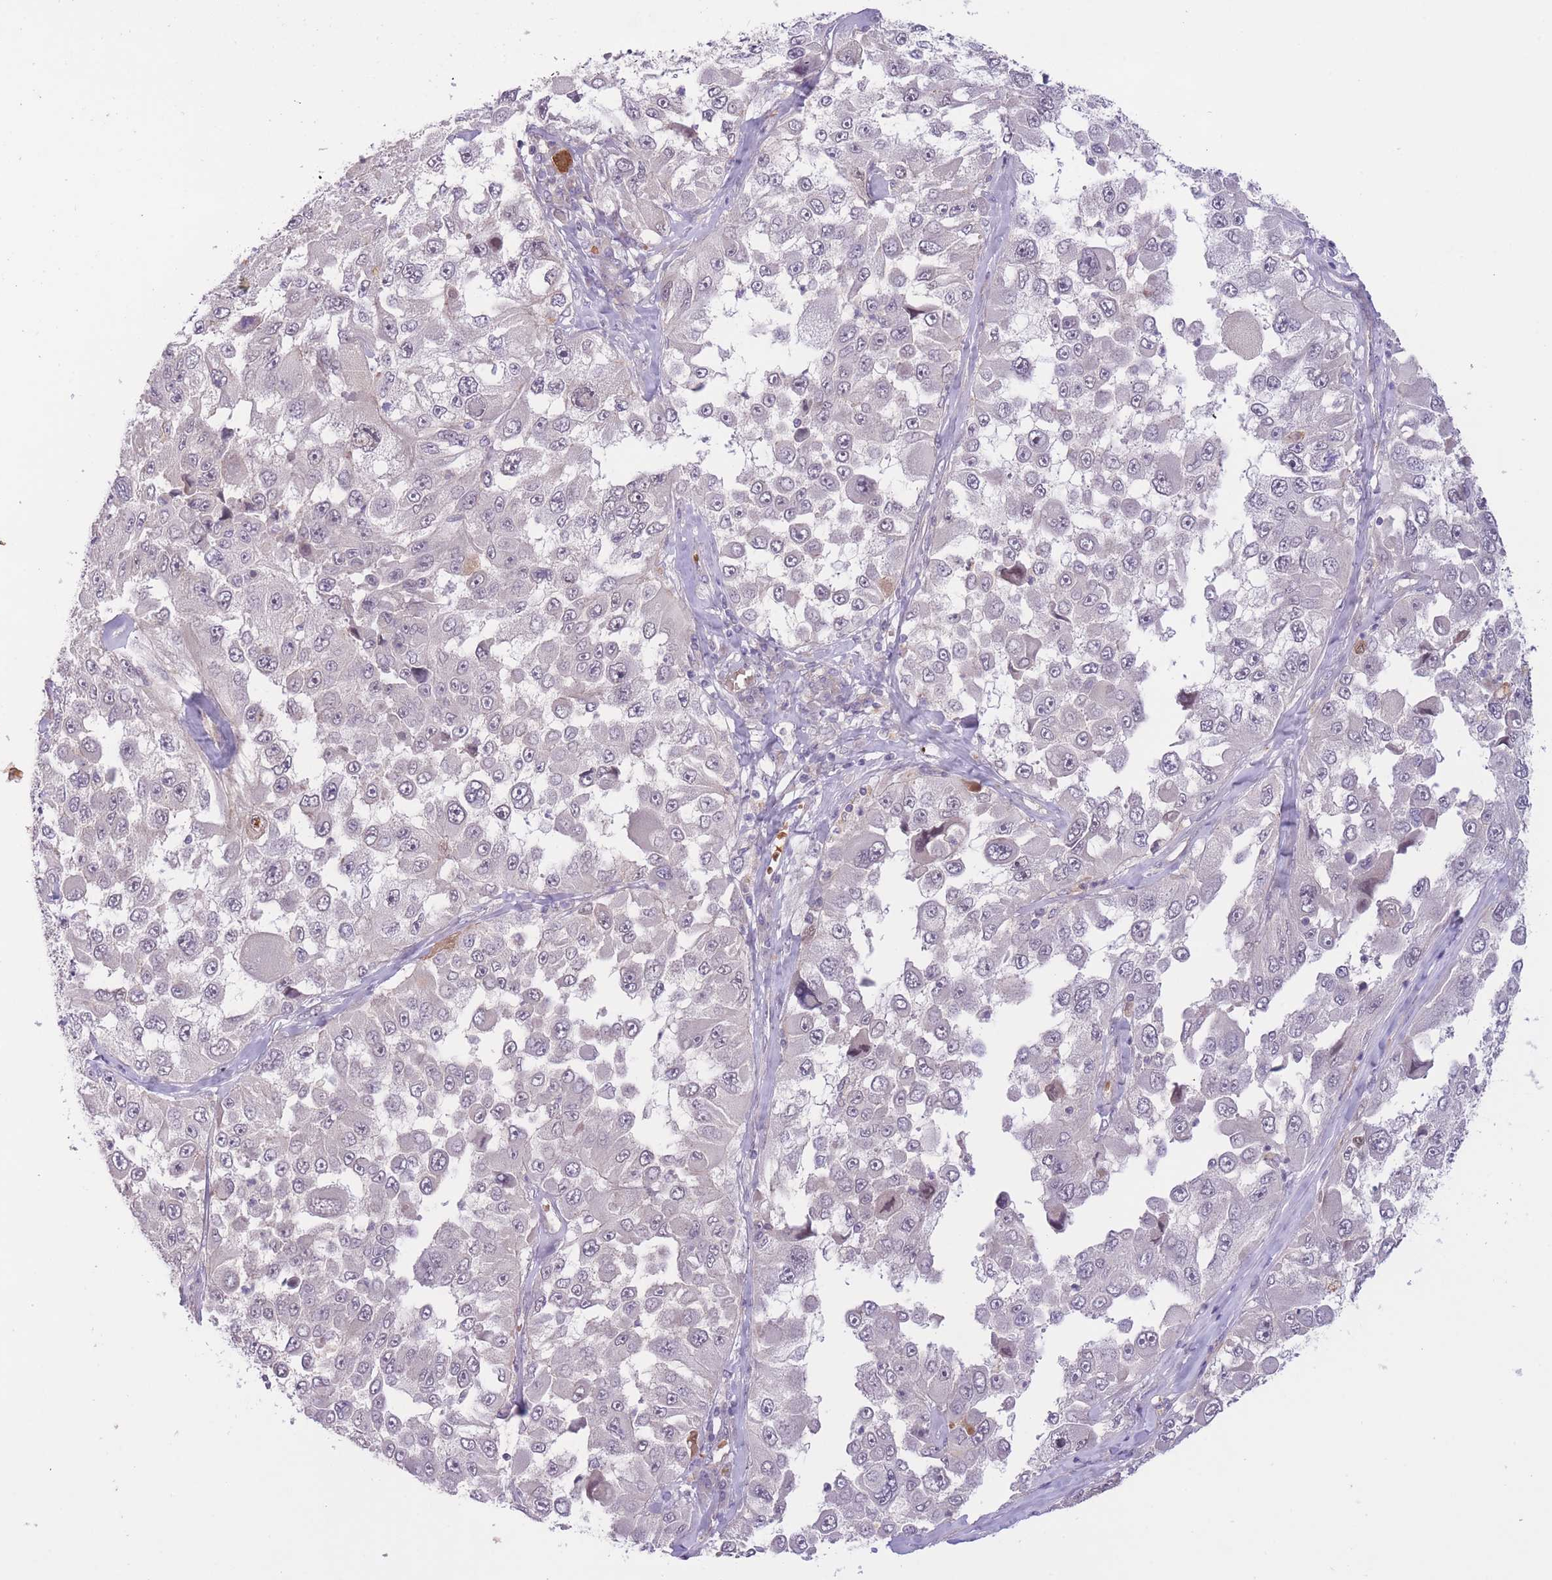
{"staining": {"intensity": "negative", "quantity": "none", "location": "none"}, "tissue": "melanoma", "cell_type": "Tumor cells", "image_type": "cancer", "snomed": [{"axis": "morphology", "description": "Malignant melanoma, Metastatic site"}, {"axis": "topography", "description": "Lymph node"}], "caption": "Tumor cells show no significant protein expression in malignant melanoma (metastatic site).", "gene": "FUT5", "patient": {"sex": "male", "age": 62}}